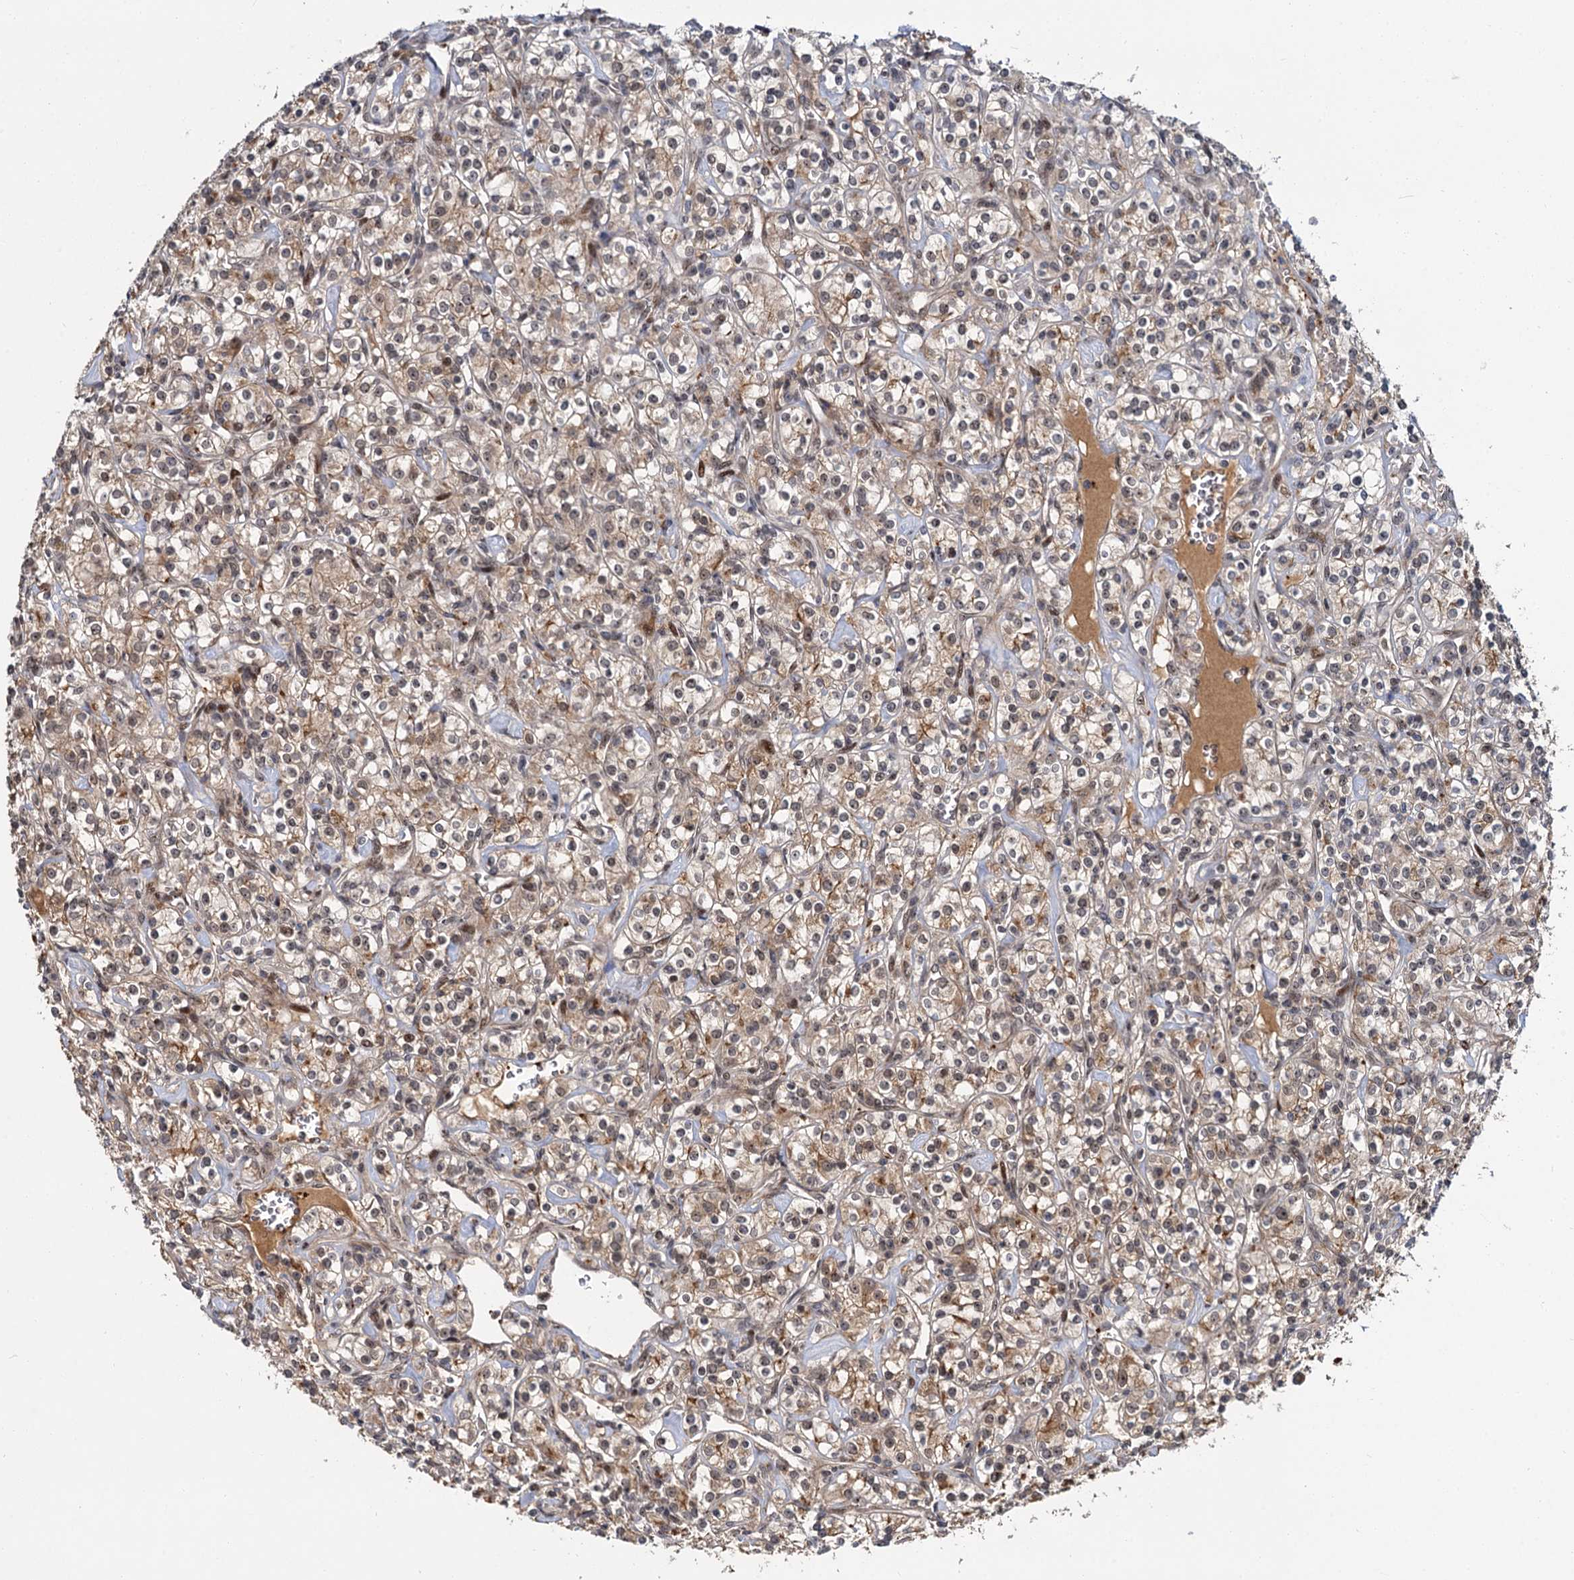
{"staining": {"intensity": "moderate", "quantity": ">75%", "location": "cytoplasmic/membranous,nuclear"}, "tissue": "renal cancer", "cell_type": "Tumor cells", "image_type": "cancer", "snomed": [{"axis": "morphology", "description": "Adenocarcinoma, NOS"}, {"axis": "topography", "description": "Kidney"}], "caption": "Renal cancer (adenocarcinoma) was stained to show a protein in brown. There is medium levels of moderate cytoplasmic/membranous and nuclear staining in about >75% of tumor cells.", "gene": "MBD6", "patient": {"sex": "male", "age": 77}}